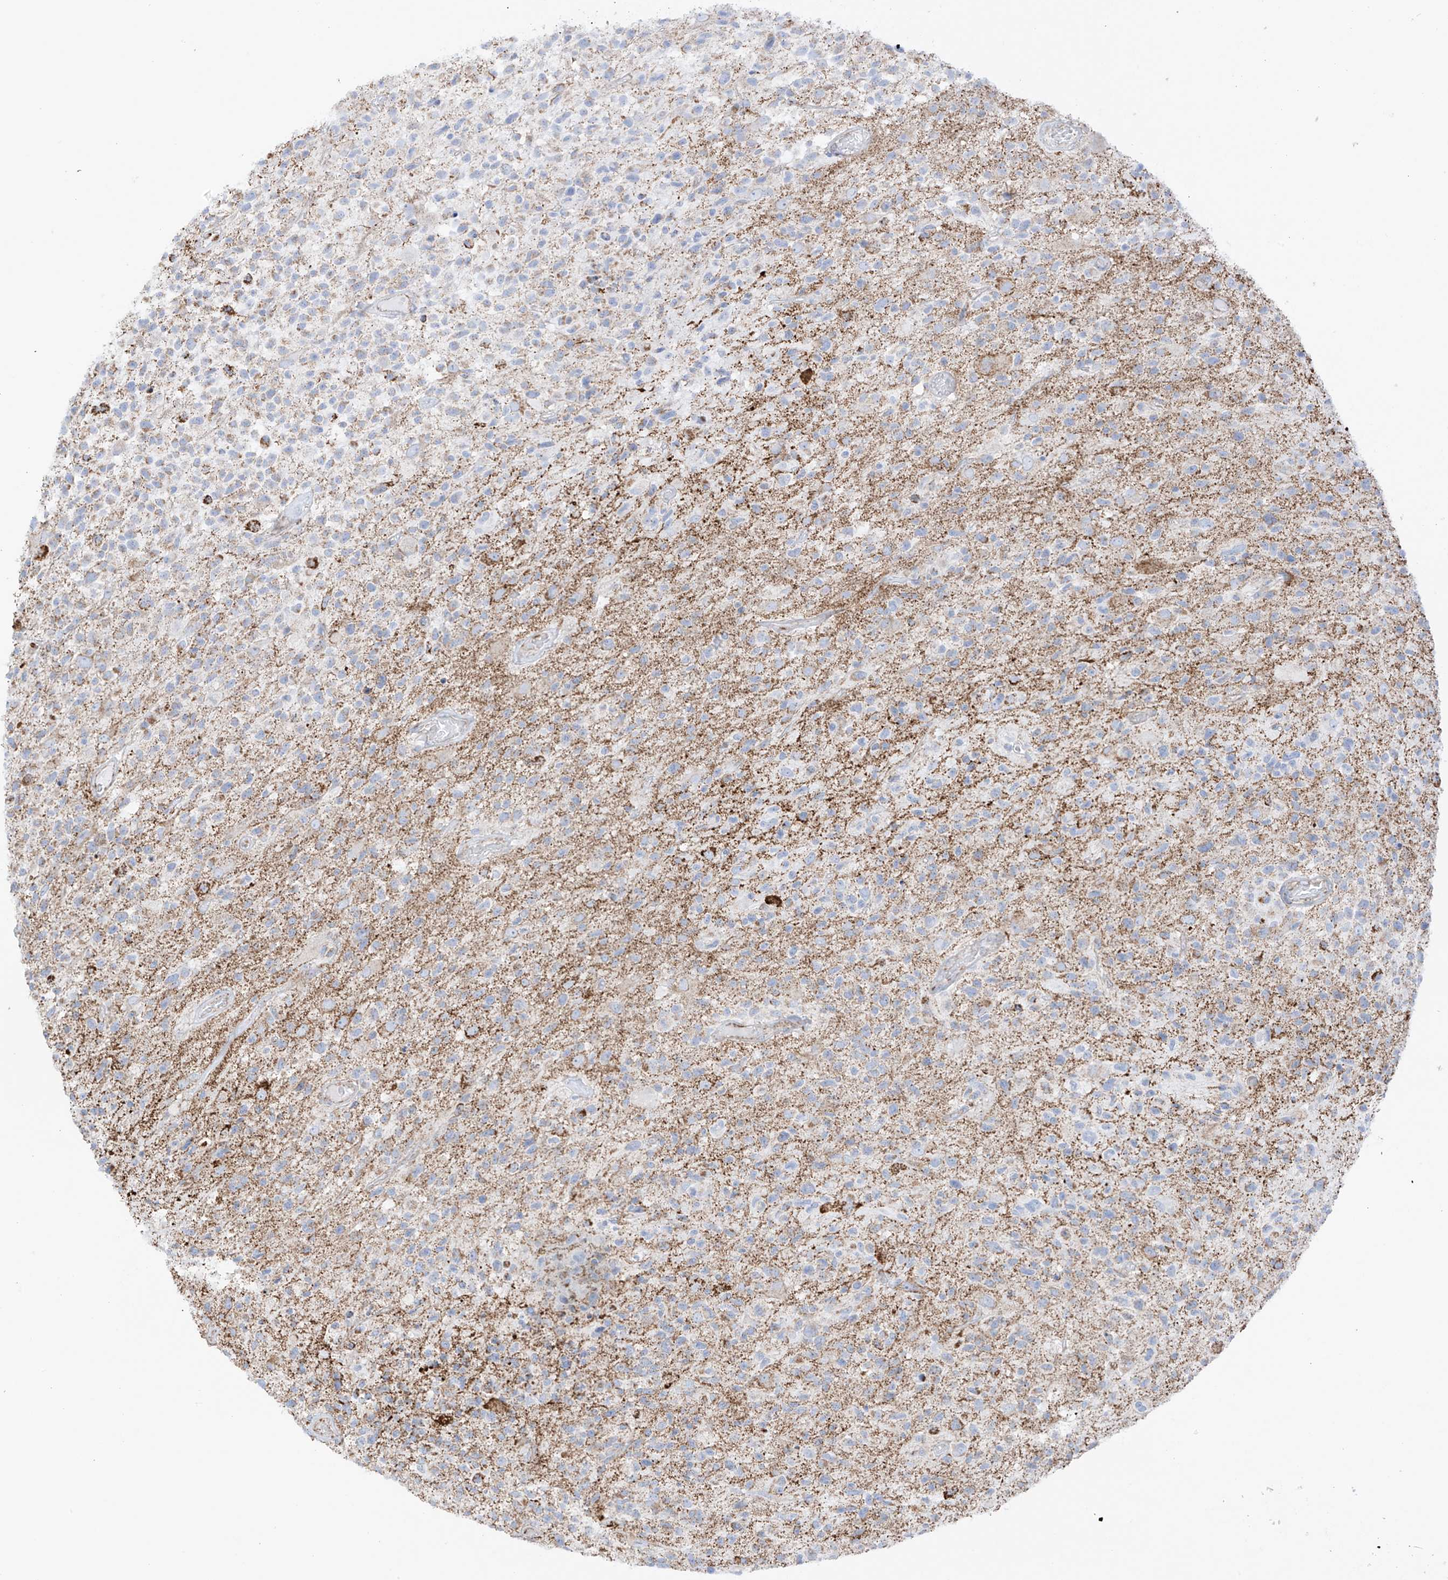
{"staining": {"intensity": "negative", "quantity": "none", "location": "none"}, "tissue": "glioma", "cell_type": "Tumor cells", "image_type": "cancer", "snomed": [{"axis": "morphology", "description": "Glioma, malignant, High grade"}, {"axis": "morphology", "description": "Glioblastoma, NOS"}, {"axis": "topography", "description": "Brain"}], "caption": "Immunohistochemistry of human glioblastoma reveals no positivity in tumor cells.", "gene": "XKR3", "patient": {"sex": "male", "age": 60}}